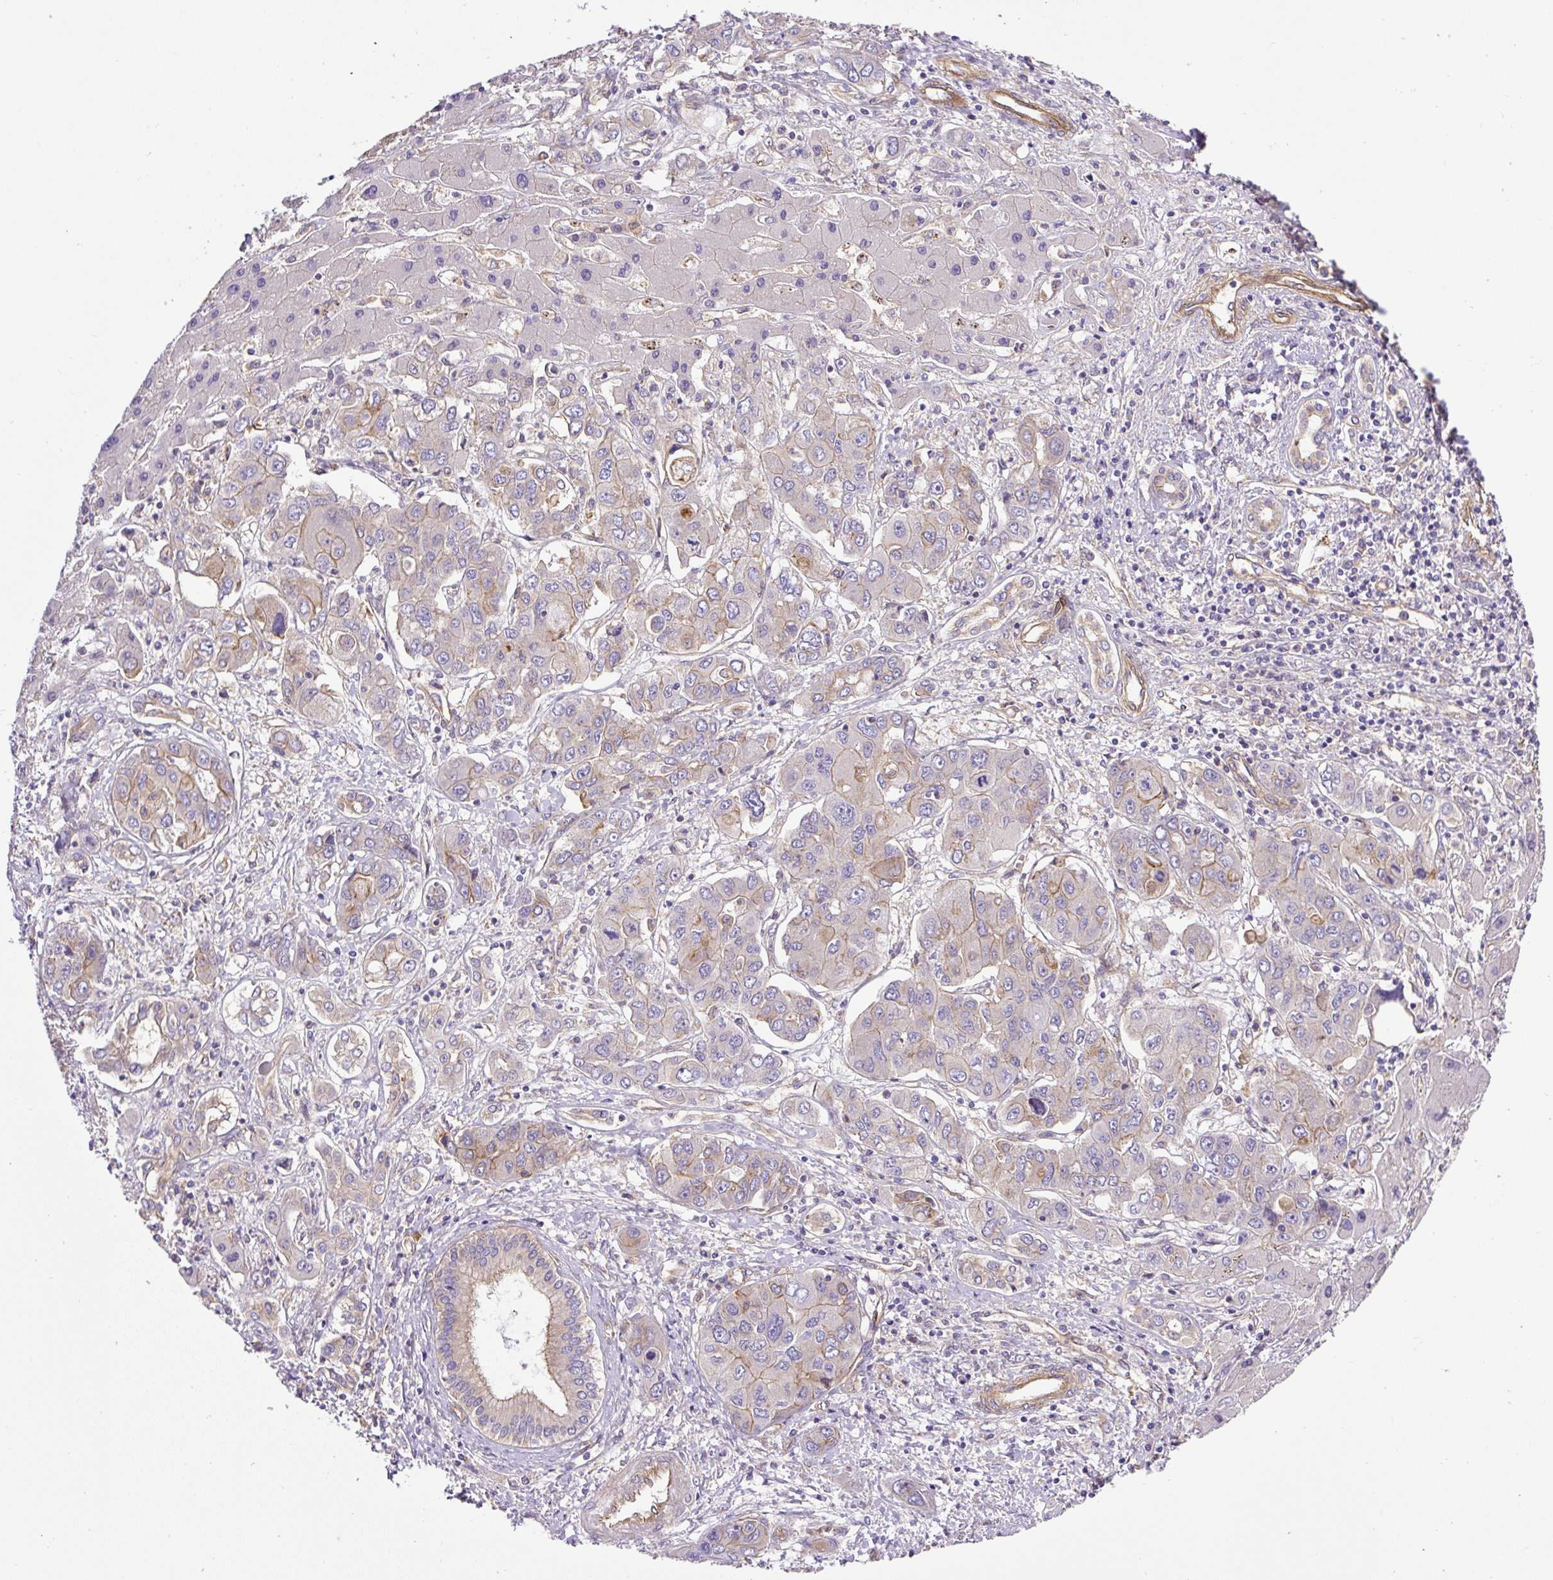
{"staining": {"intensity": "weak", "quantity": "25%-75%", "location": "cytoplasmic/membranous"}, "tissue": "liver cancer", "cell_type": "Tumor cells", "image_type": "cancer", "snomed": [{"axis": "morphology", "description": "Cholangiocarcinoma"}, {"axis": "topography", "description": "Liver"}], "caption": "This photomicrograph displays immunohistochemistry staining of human liver cholangiocarcinoma, with low weak cytoplasmic/membranous expression in approximately 25%-75% of tumor cells.", "gene": "DCTN1", "patient": {"sex": "male", "age": 67}}